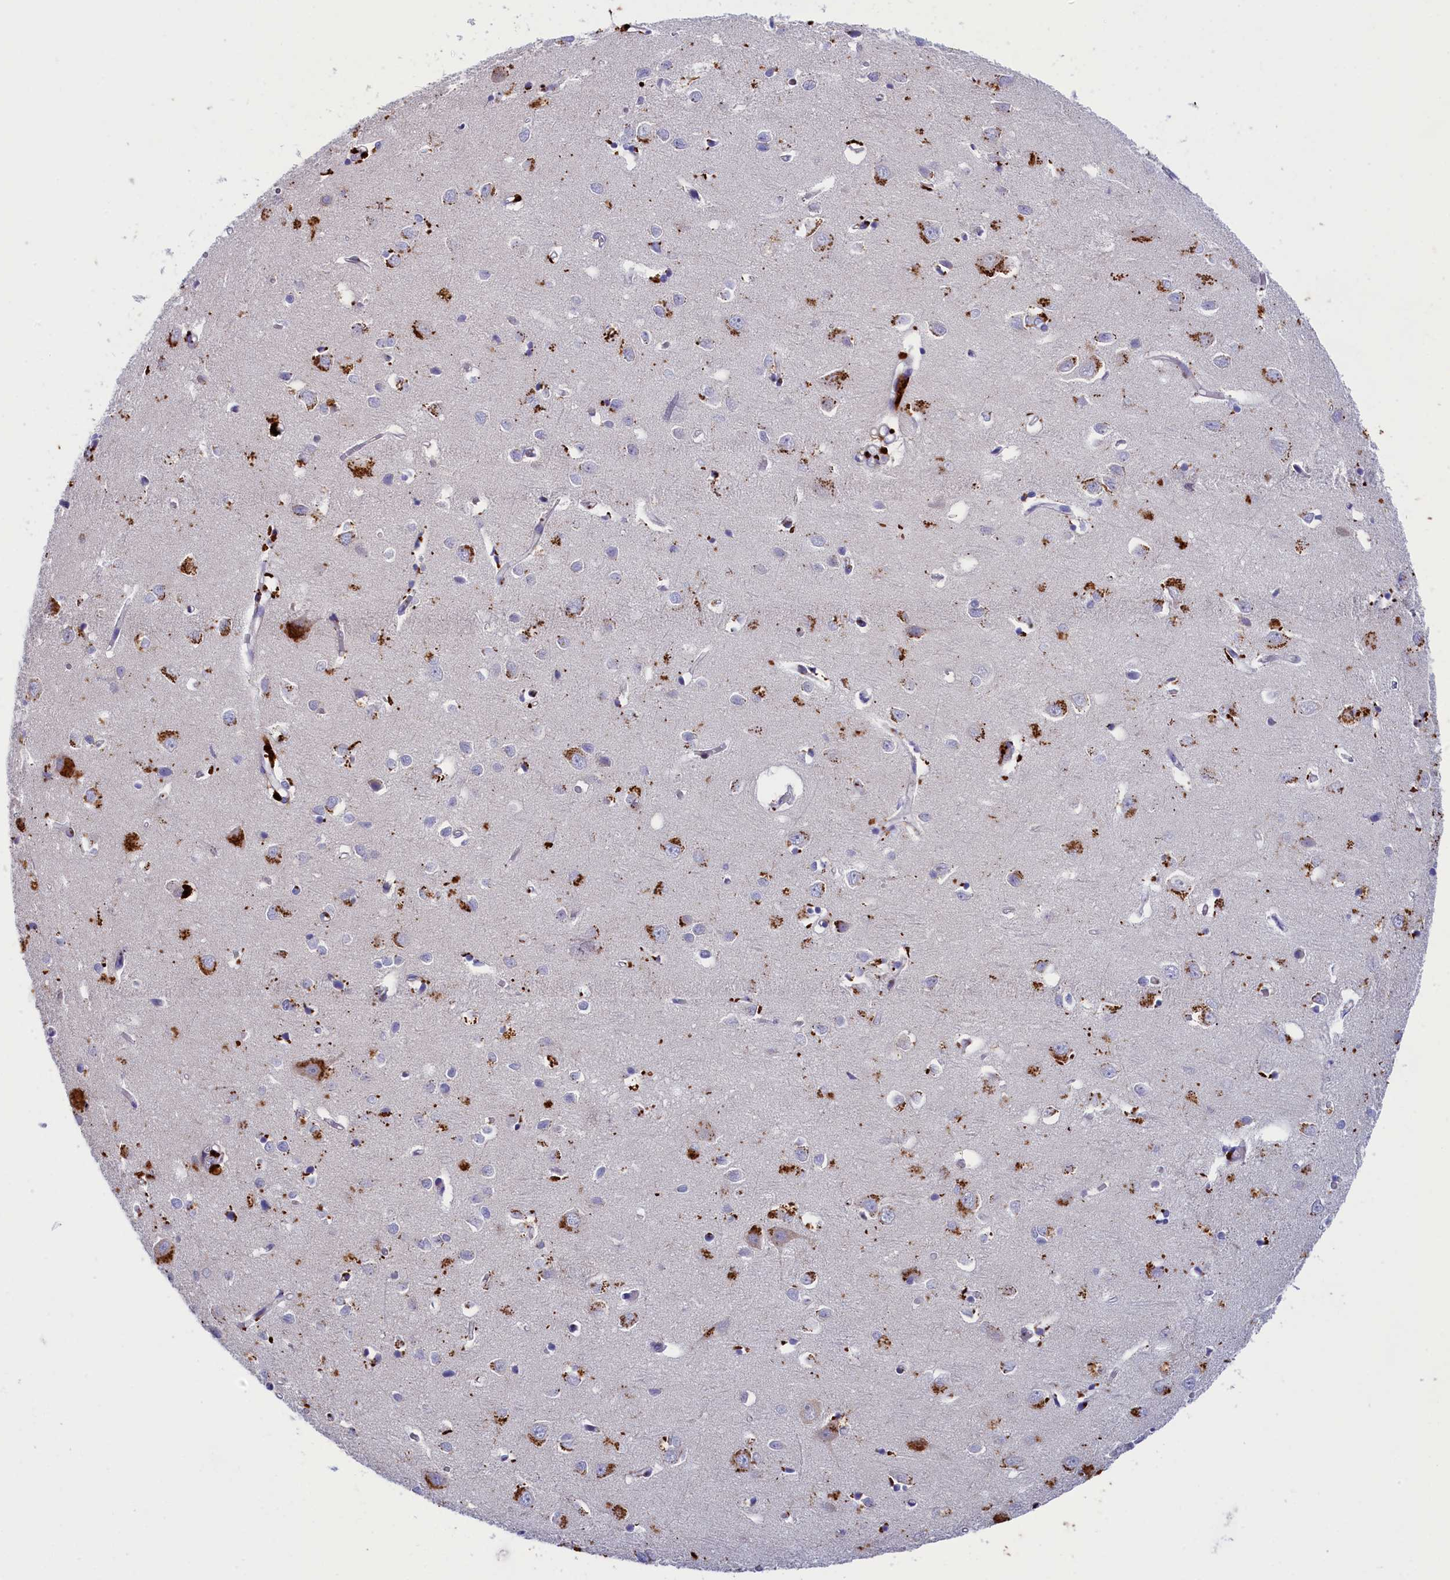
{"staining": {"intensity": "negative", "quantity": "none", "location": "none"}, "tissue": "cerebral cortex", "cell_type": "Endothelial cells", "image_type": "normal", "snomed": [{"axis": "morphology", "description": "Normal tissue, NOS"}, {"axis": "topography", "description": "Cerebral cortex"}], "caption": "Protein analysis of normal cerebral cortex reveals no significant positivity in endothelial cells.", "gene": "WDR6", "patient": {"sex": "female", "age": 64}}